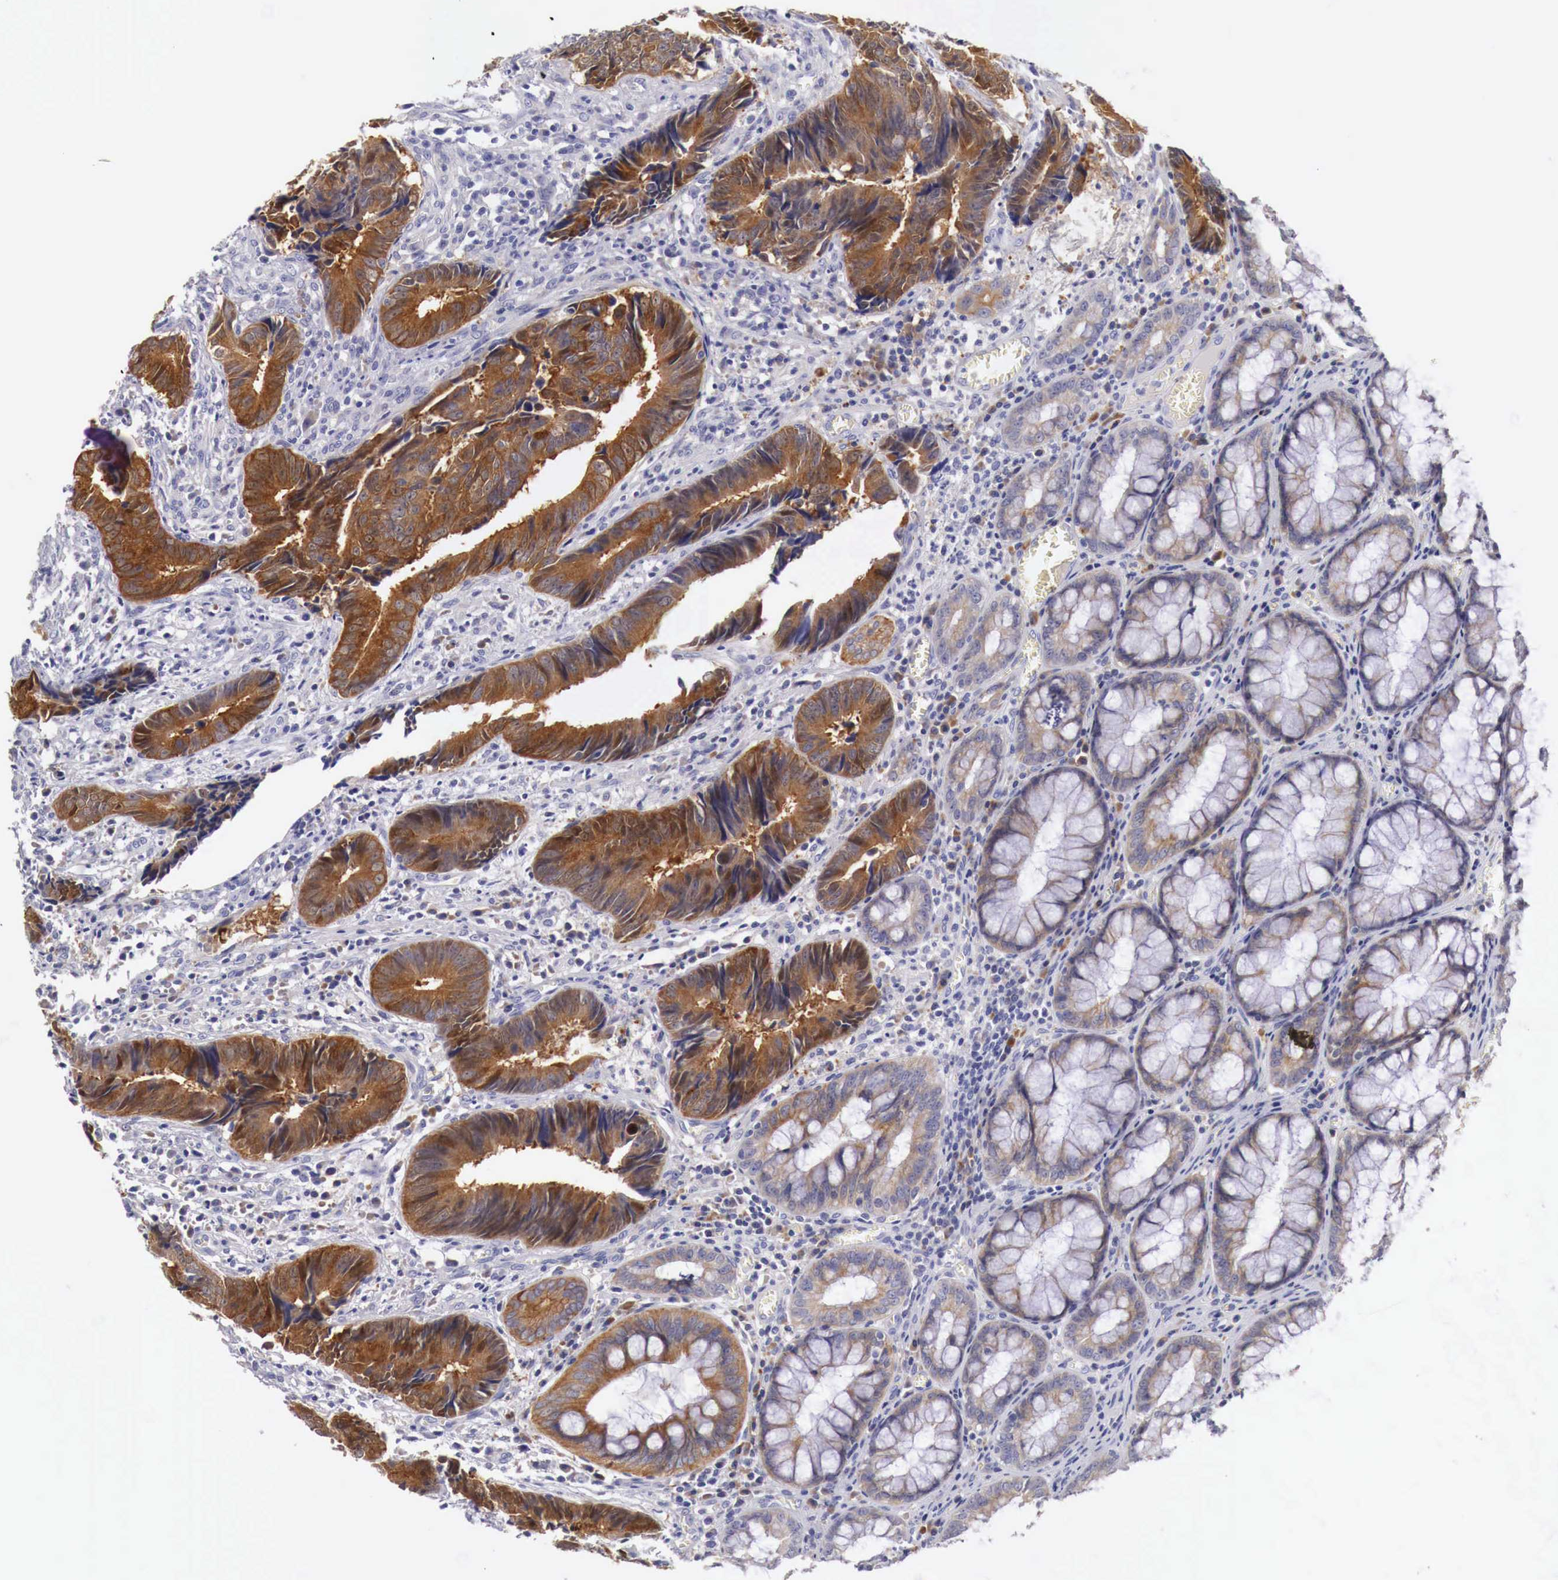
{"staining": {"intensity": "strong", "quantity": ">75%", "location": "cytoplasmic/membranous"}, "tissue": "colorectal cancer", "cell_type": "Tumor cells", "image_type": "cancer", "snomed": [{"axis": "morphology", "description": "Adenocarcinoma, NOS"}, {"axis": "topography", "description": "Rectum"}], "caption": "Colorectal cancer stained for a protein demonstrates strong cytoplasmic/membranous positivity in tumor cells.", "gene": "NREP", "patient": {"sex": "female", "age": 98}}